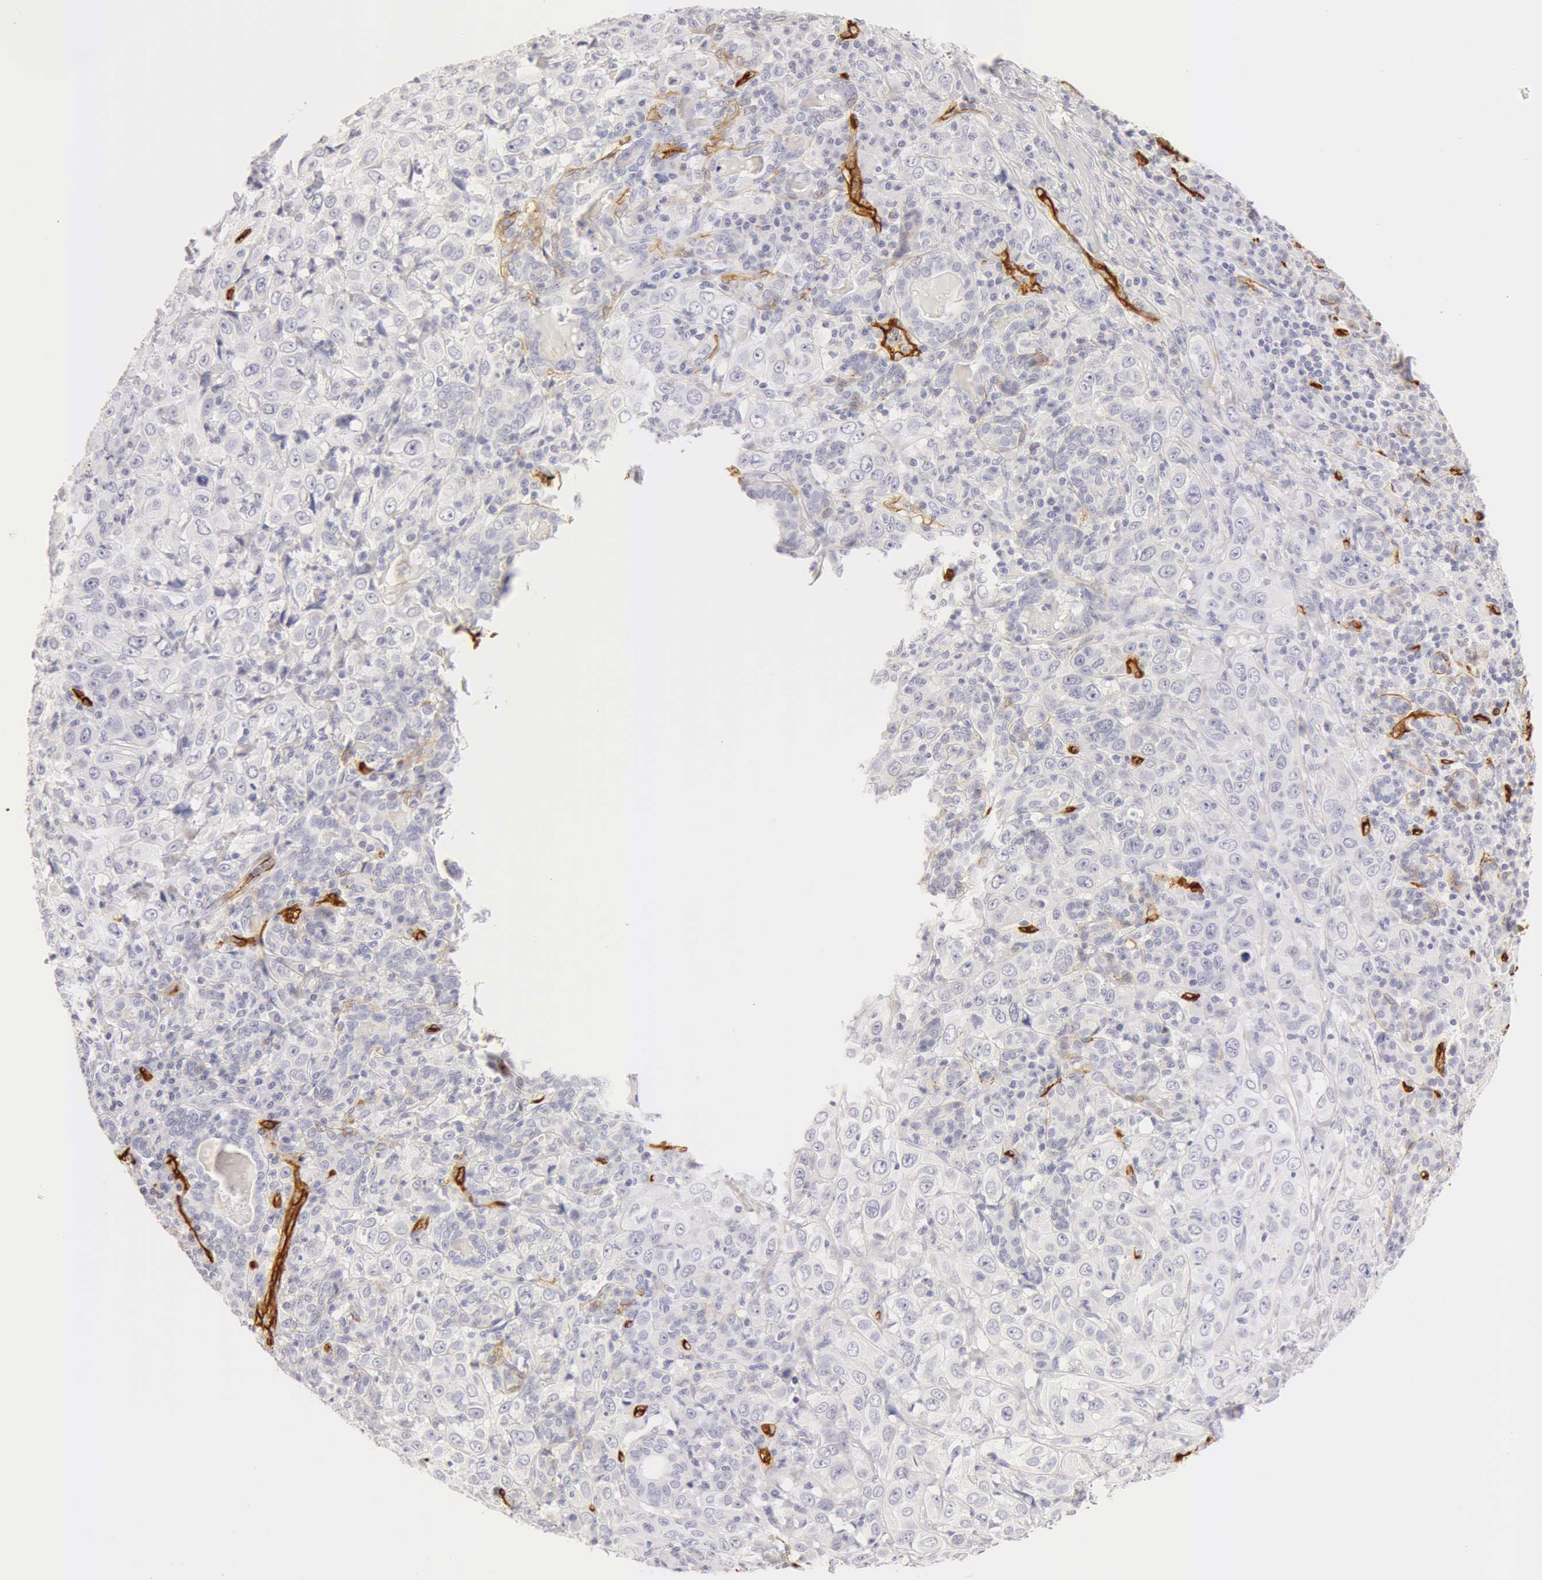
{"staining": {"intensity": "negative", "quantity": "none", "location": "none"}, "tissue": "skin cancer", "cell_type": "Tumor cells", "image_type": "cancer", "snomed": [{"axis": "morphology", "description": "Squamous cell carcinoma, NOS"}, {"axis": "topography", "description": "Skin"}], "caption": "Immunohistochemistry (IHC) photomicrograph of neoplastic tissue: skin squamous cell carcinoma stained with DAB reveals no significant protein positivity in tumor cells.", "gene": "AQP1", "patient": {"sex": "male", "age": 84}}